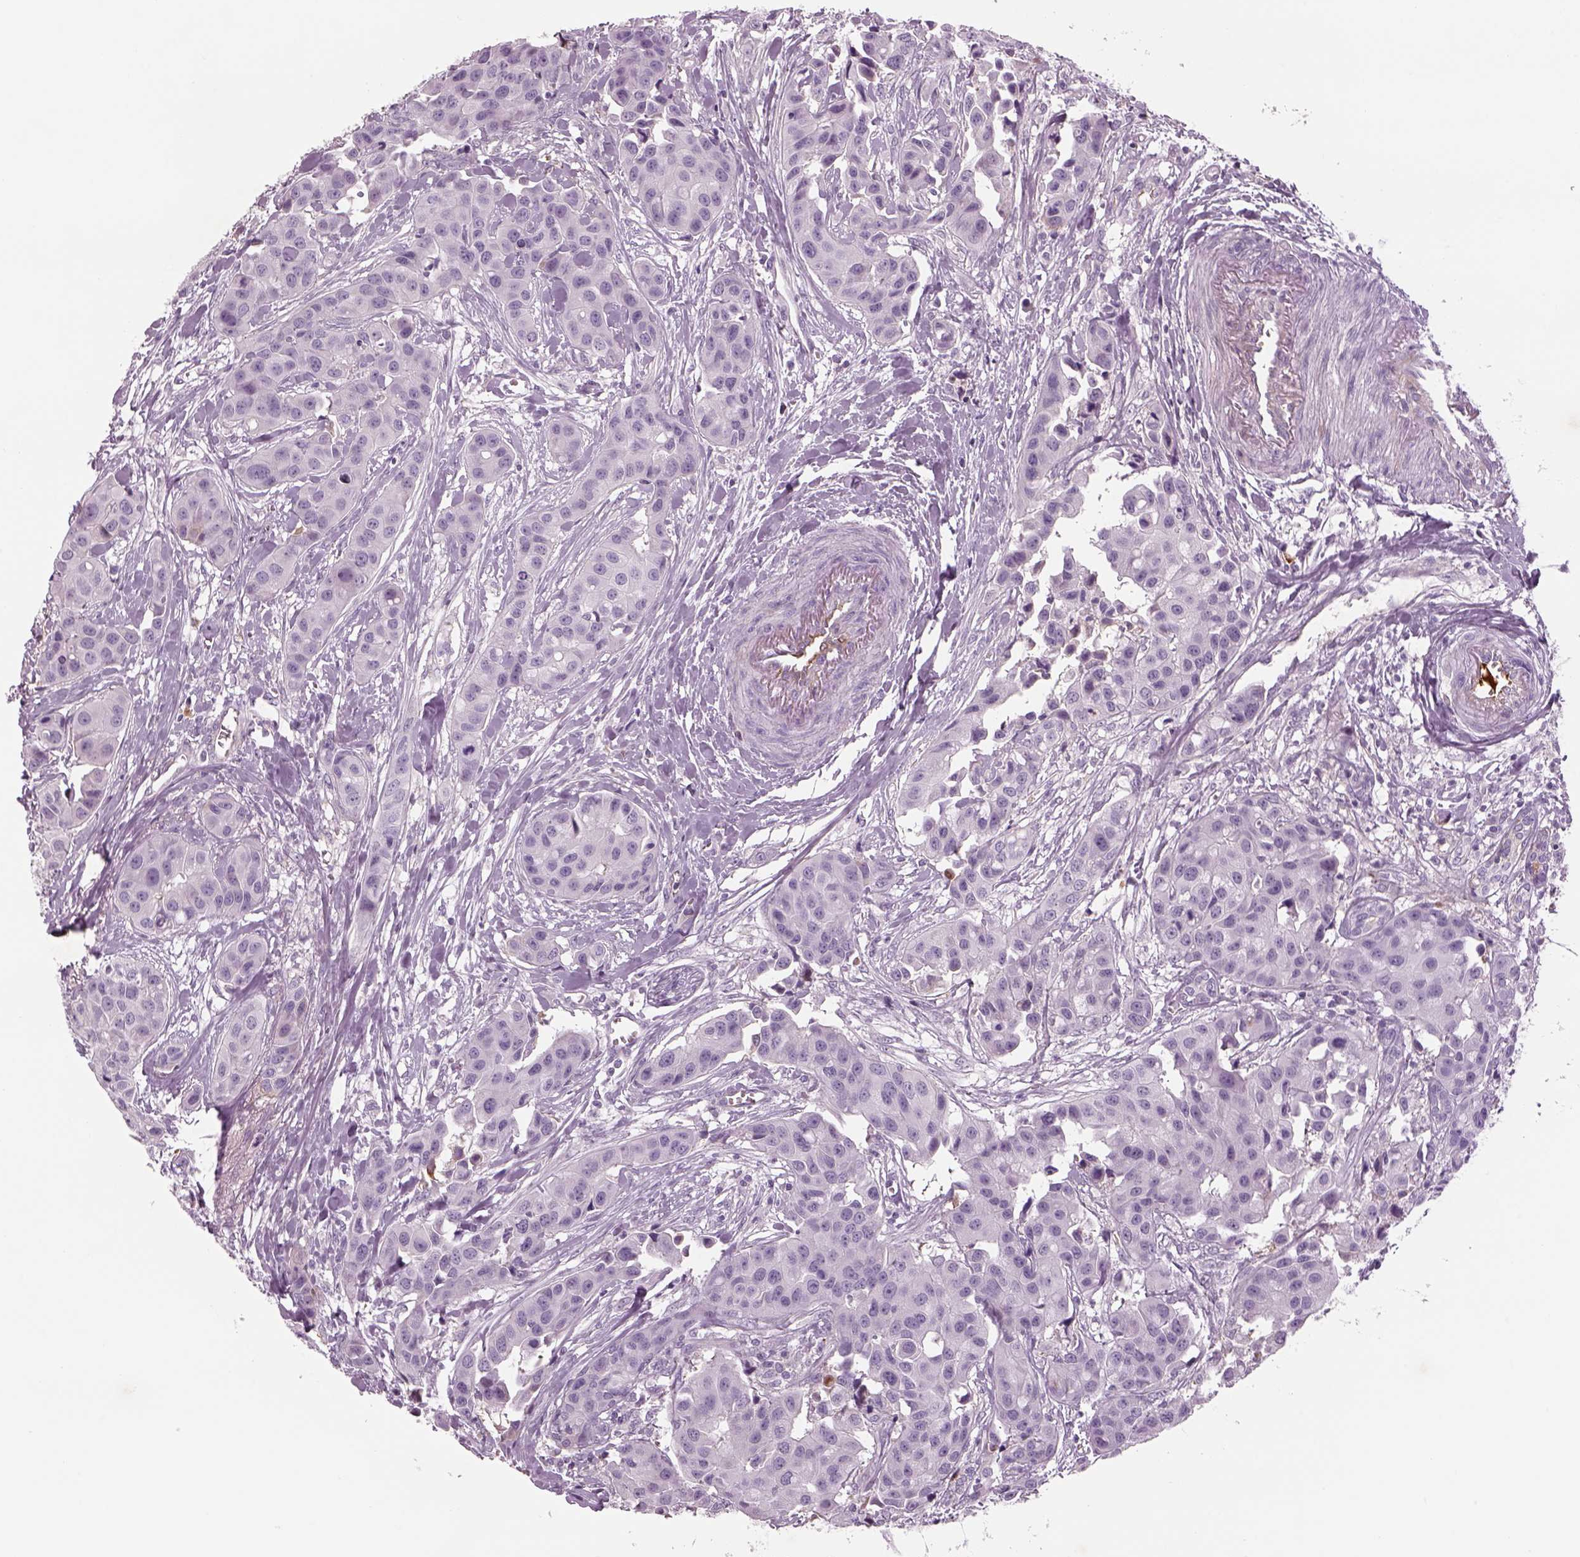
{"staining": {"intensity": "negative", "quantity": "none", "location": "none"}, "tissue": "head and neck cancer", "cell_type": "Tumor cells", "image_type": "cancer", "snomed": [{"axis": "morphology", "description": "Adenocarcinoma, NOS"}, {"axis": "topography", "description": "Head-Neck"}], "caption": "Immunohistochemistry photomicrograph of neoplastic tissue: head and neck cancer stained with DAB shows no significant protein expression in tumor cells.", "gene": "PABPC1L2B", "patient": {"sex": "male", "age": 76}}